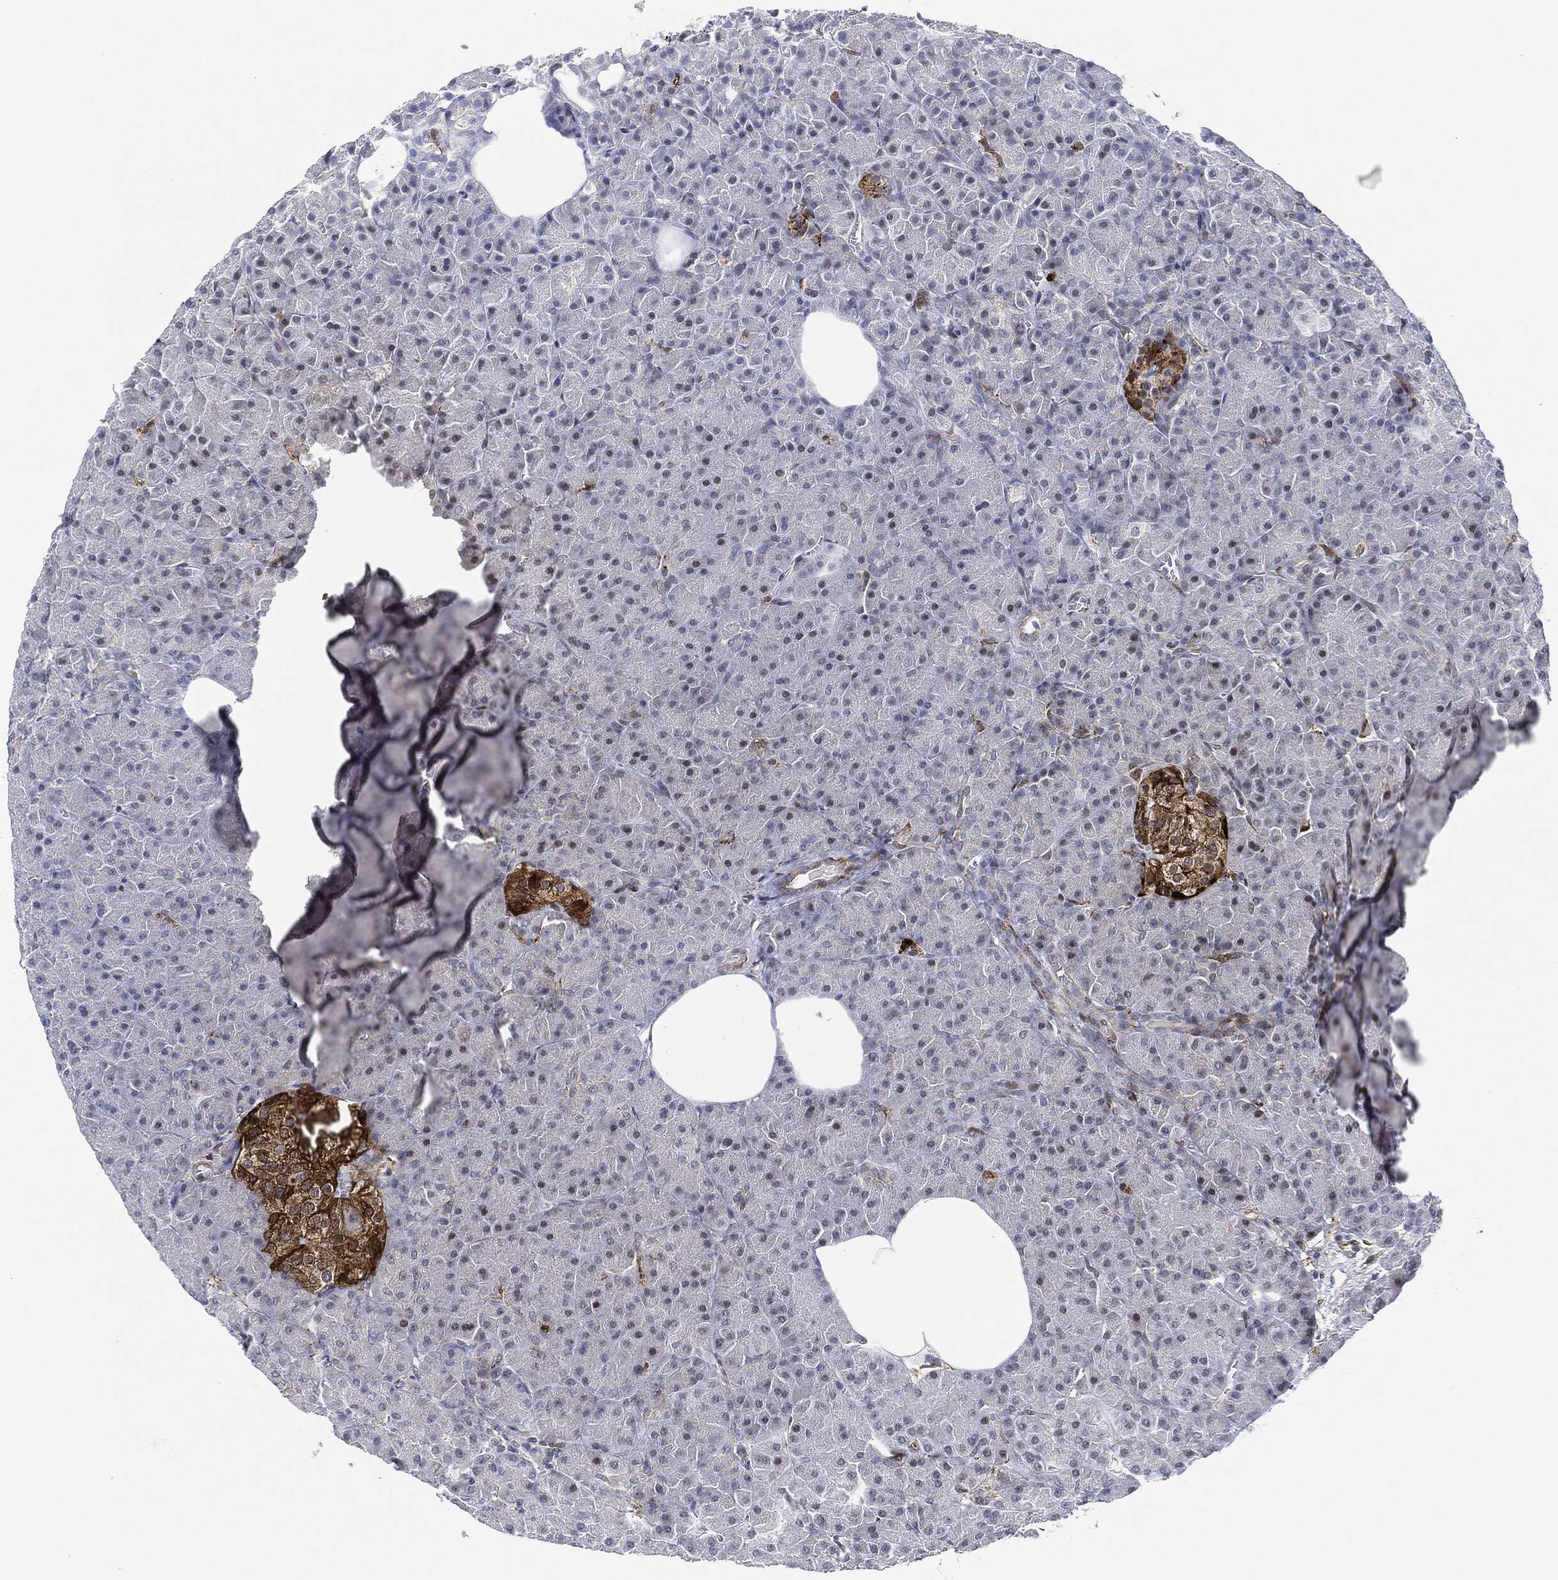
{"staining": {"intensity": "moderate", "quantity": "<25%", "location": "nuclear"}, "tissue": "pancreas", "cell_type": "Exocrine glandular cells", "image_type": "normal", "snomed": [{"axis": "morphology", "description": "Normal tissue, NOS"}, {"axis": "topography", "description": "Pancreas"}], "caption": "Immunohistochemical staining of normal human pancreas shows <25% levels of moderate nuclear protein positivity in approximately <25% of exocrine glandular cells.", "gene": "NANOS3", "patient": {"sex": "male", "age": 61}}